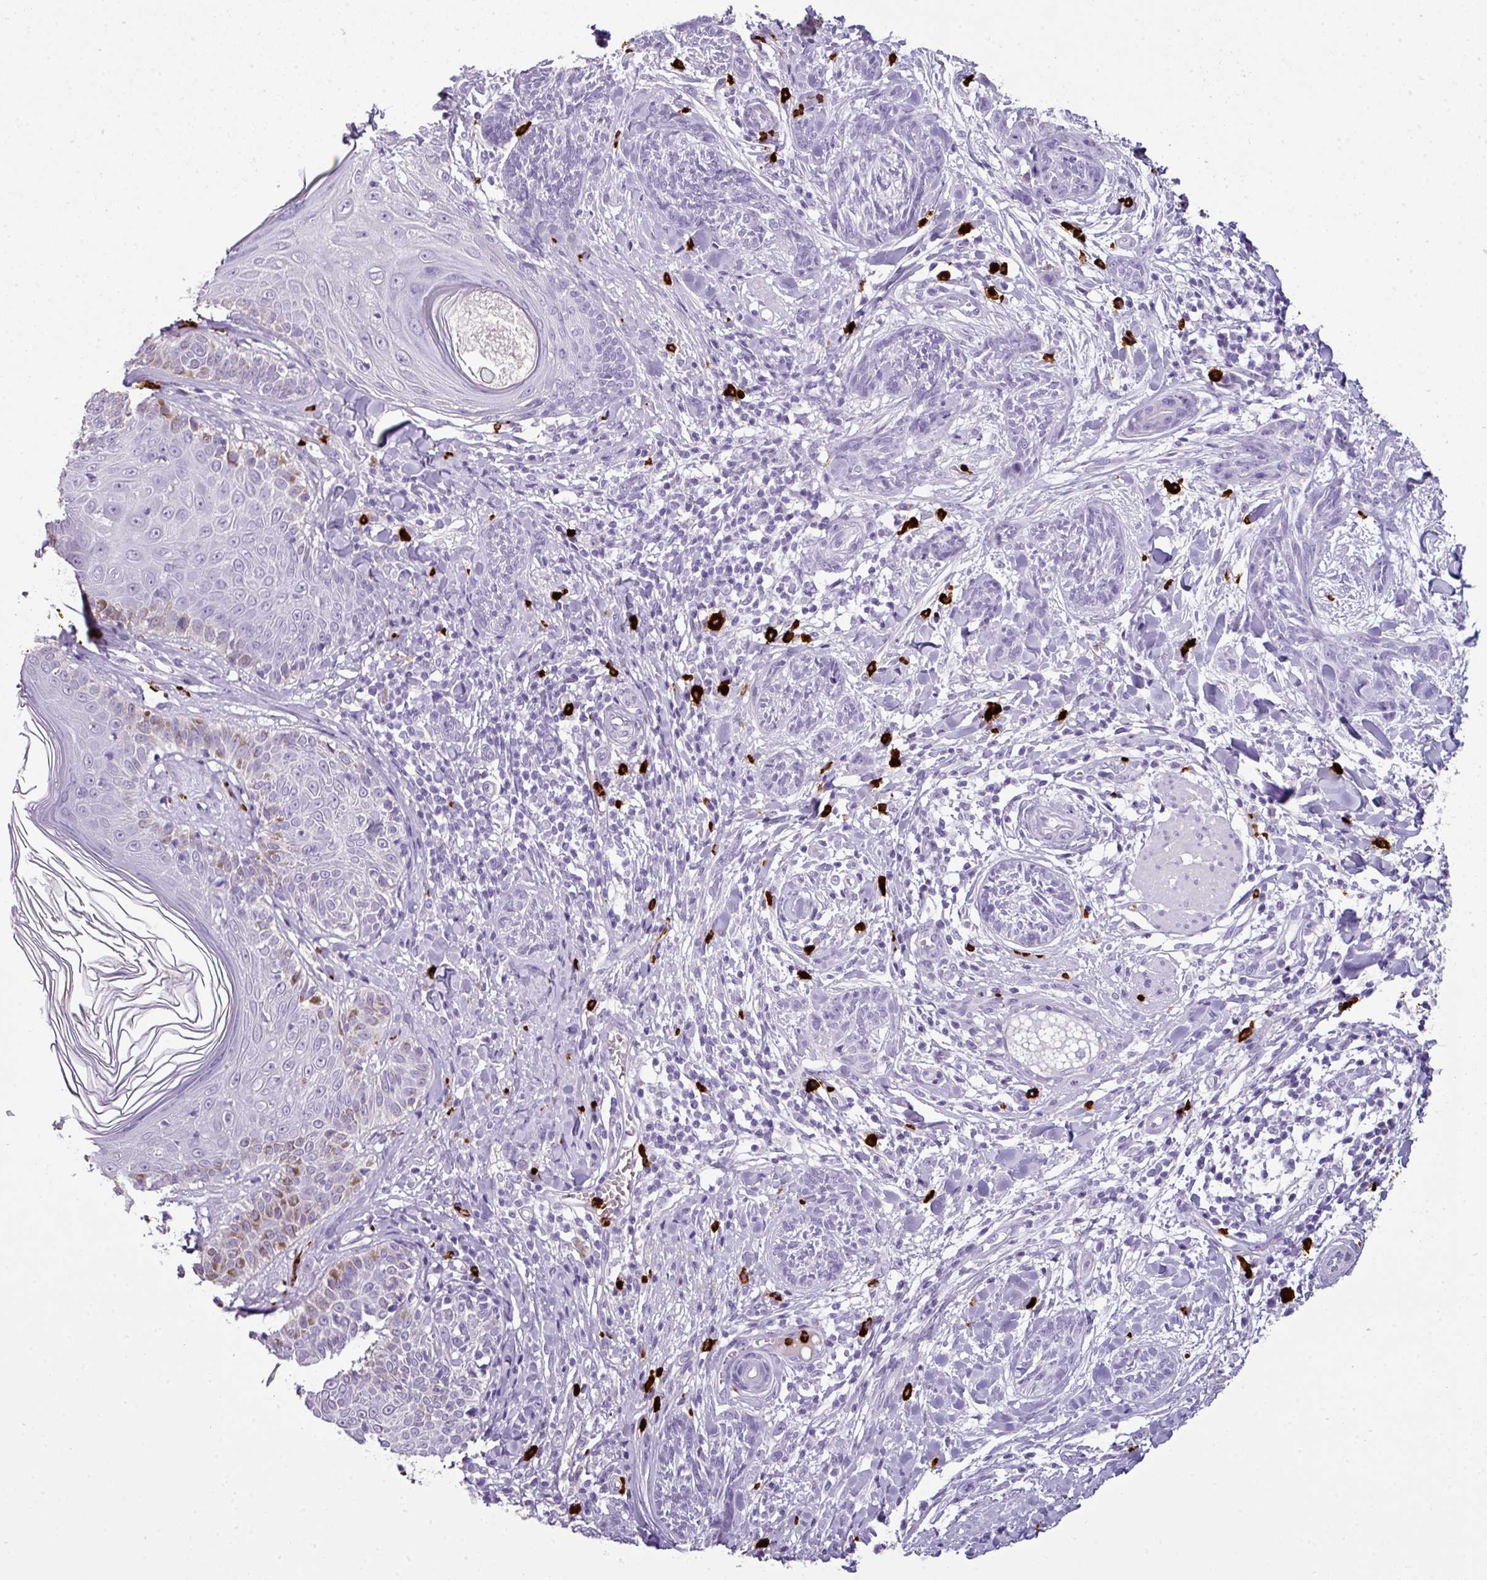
{"staining": {"intensity": "negative", "quantity": "none", "location": "none"}, "tissue": "skin cancer", "cell_type": "Tumor cells", "image_type": "cancer", "snomed": [{"axis": "morphology", "description": "Basal cell carcinoma"}, {"axis": "topography", "description": "Skin"}], "caption": "There is no significant positivity in tumor cells of skin cancer.", "gene": "CTSG", "patient": {"sex": "male", "age": 73}}